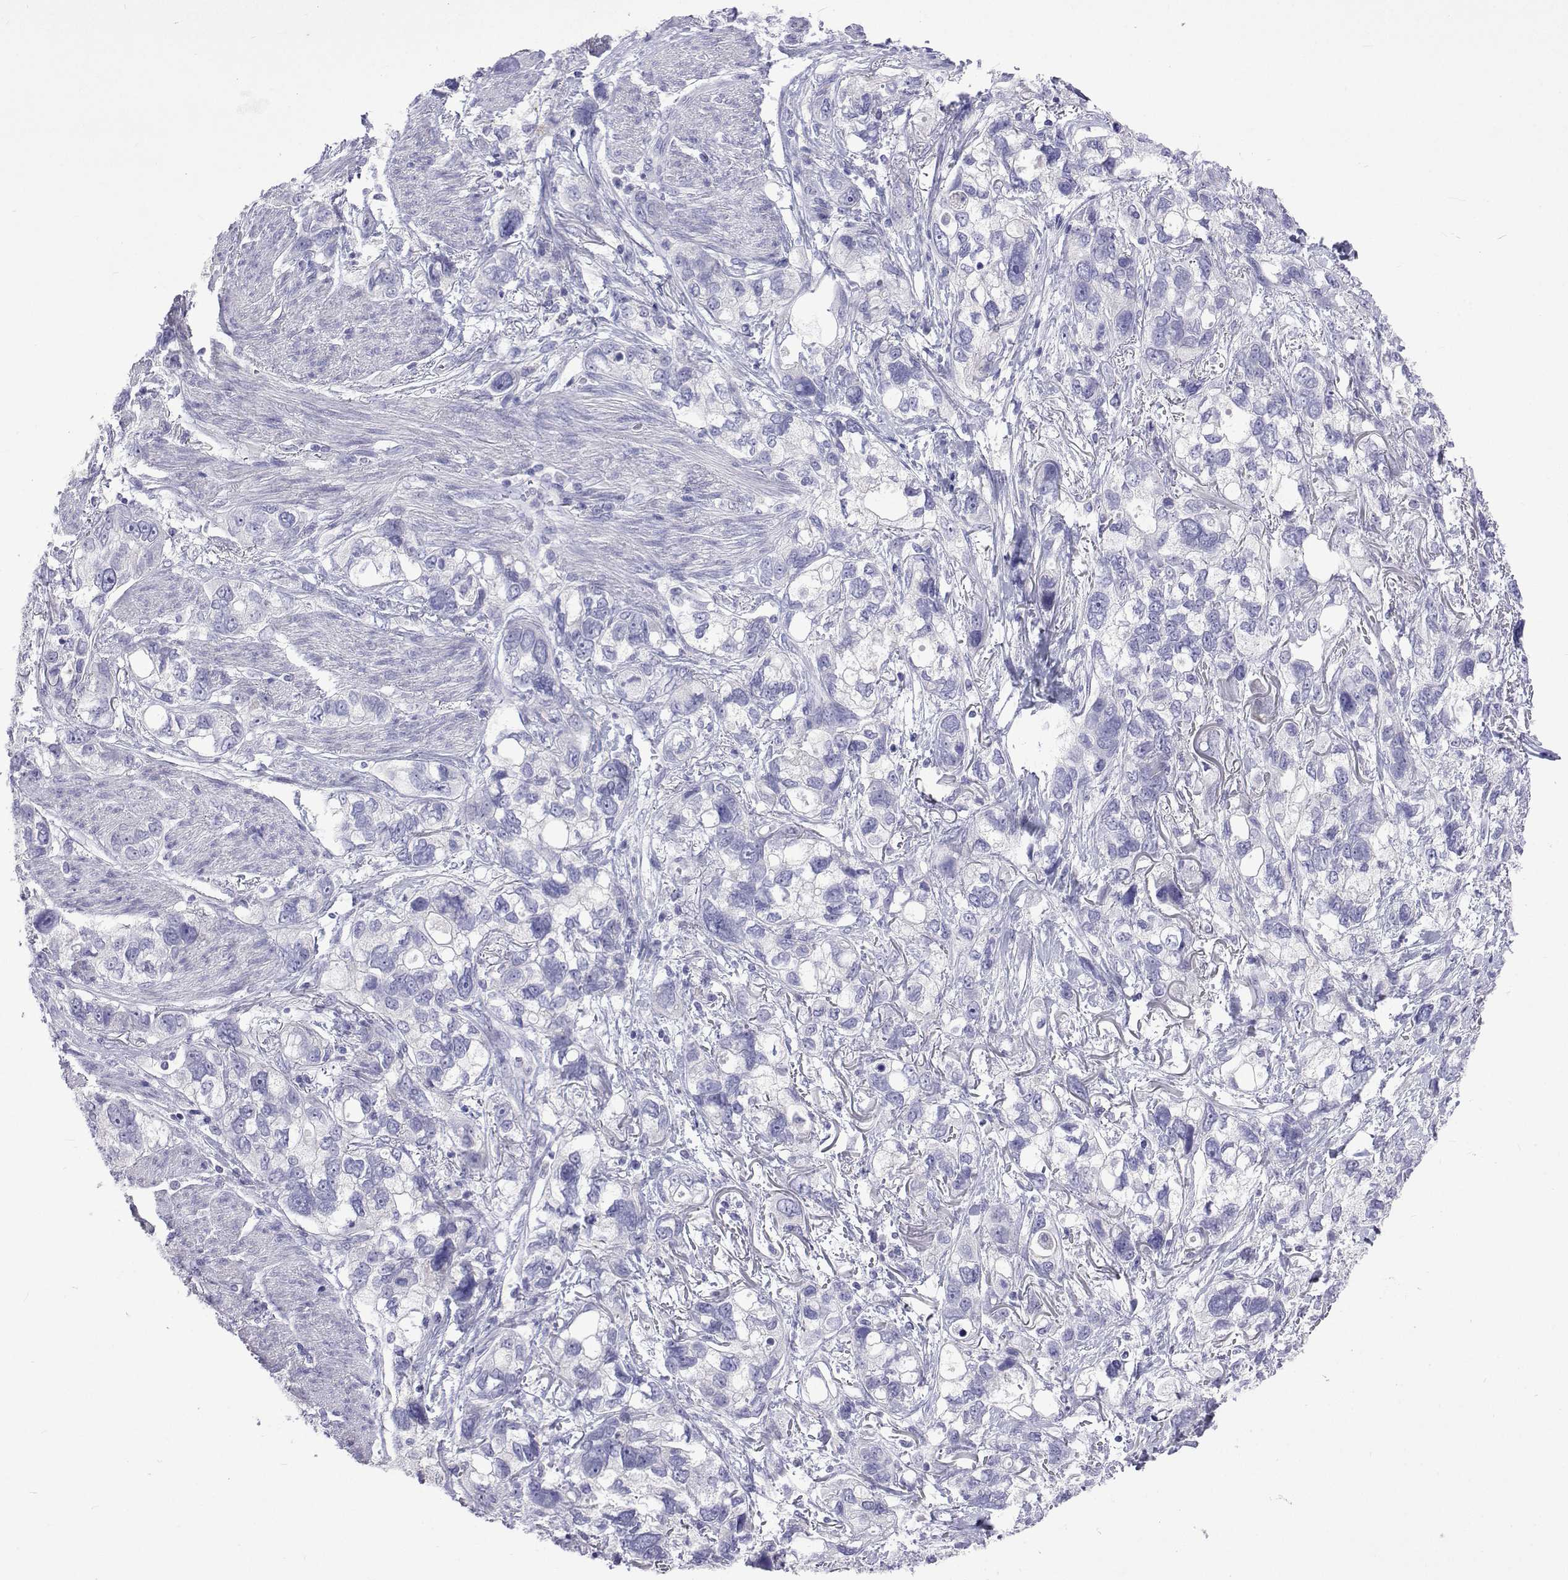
{"staining": {"intensity": "negative", "quantity": "none", "location": "none"}, "tissue": "stomach cancer", "cell_type": "Tumor cells", "image_type": "cancer", "snomed": [{"axis": "morphology", "description": "Adenocarcinoma, NOS"}, {"axis": "topography", "description": "Stomach, upper"}], "caption": "DAB immunohistochemical staining of human adenocarcinoma (stomach) displays no significant expression in tumor cells.", "gene": "UMODL1", "patient": {"sex": "female", "age": 81}}